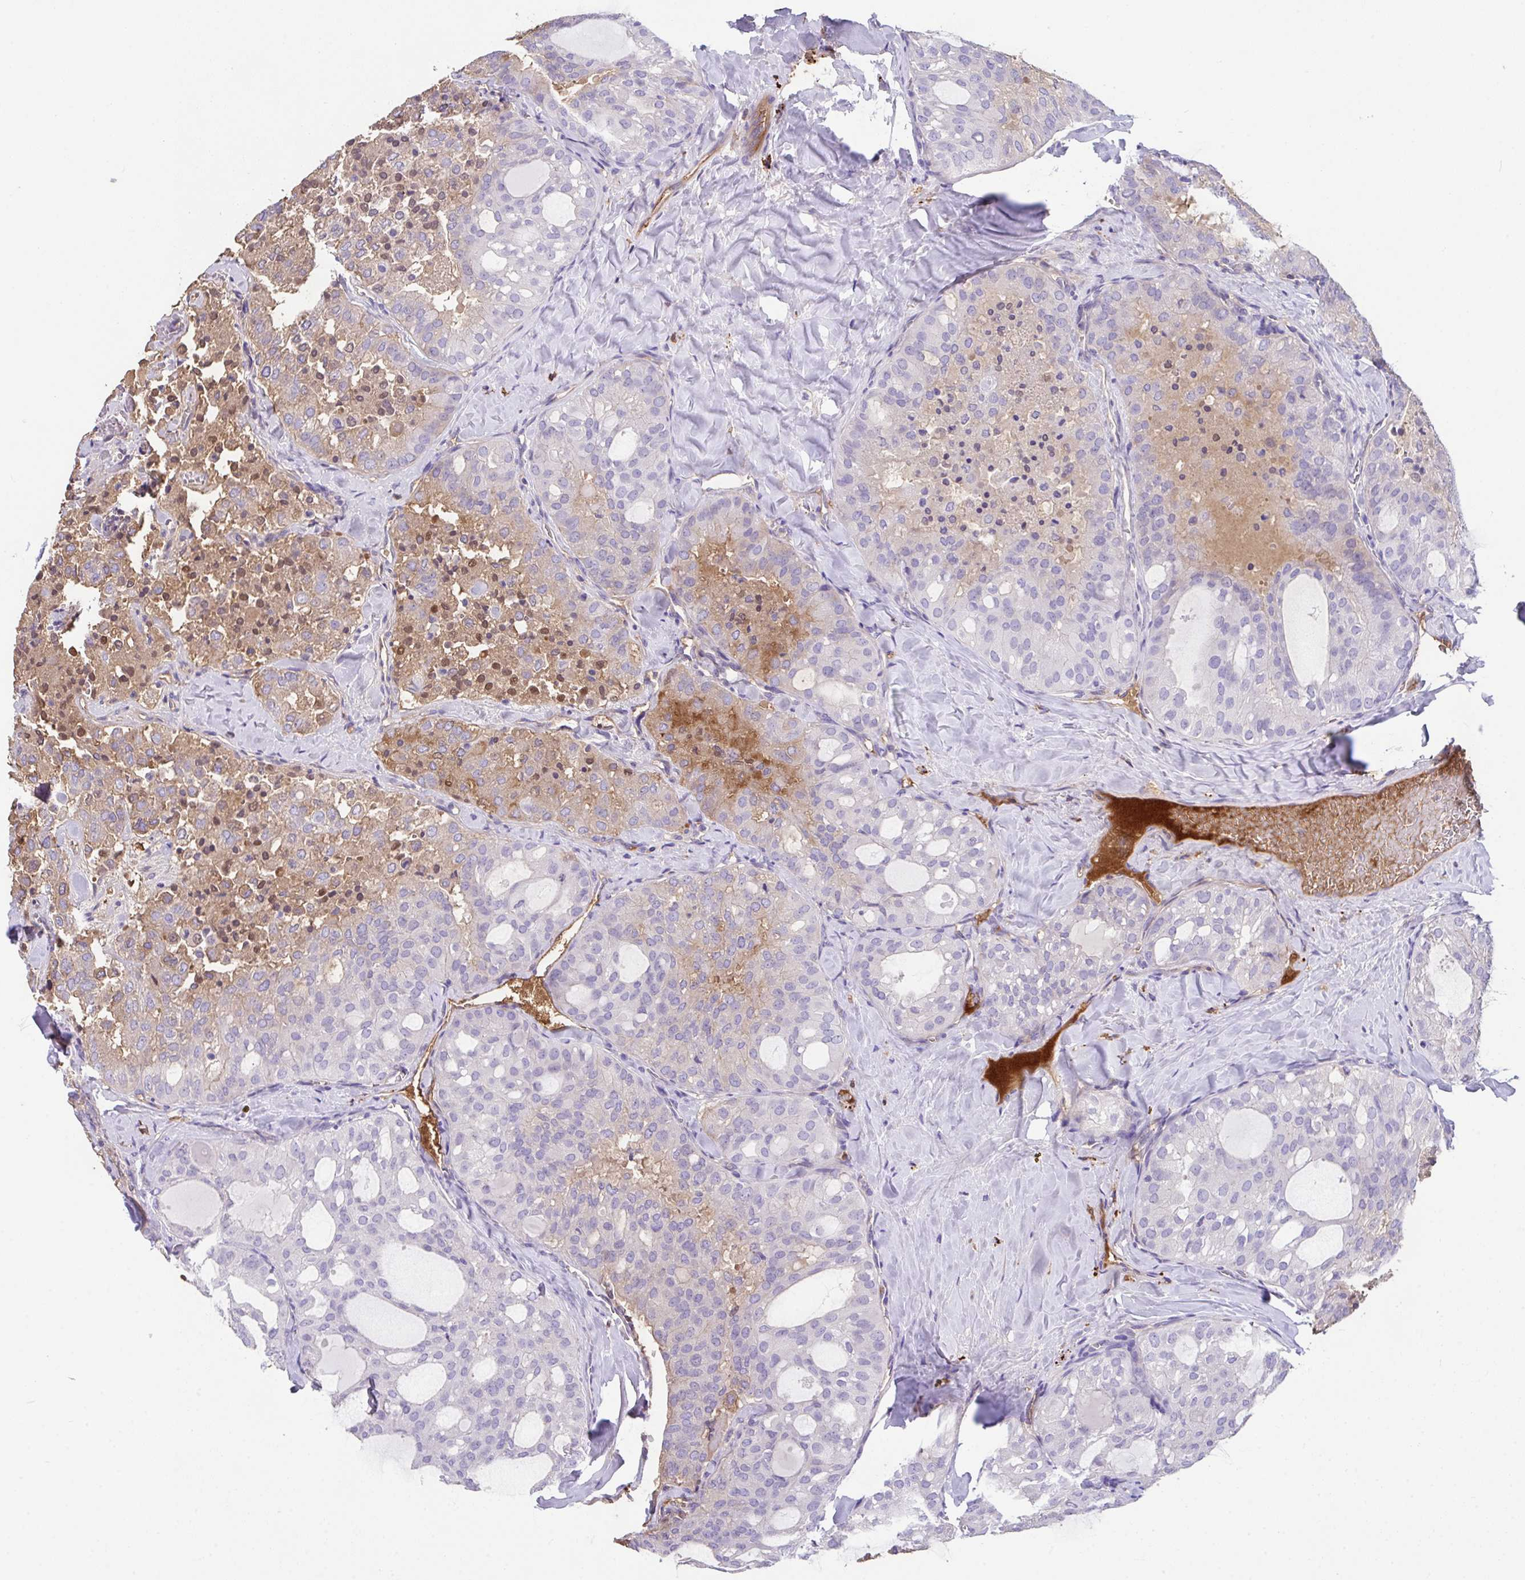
{"staining": {"intensity": "moderate", "quantity": "25%-75%", "location": "cytoplasmic/membranous,nuclear"}, "tissue": "thyroid cancer", "cell_type": "Tumor cells", "image_type": "cancer", "snomed": [{"axis": "morphology", "description": "Follicular adenoma carcinoma, NOS"}, {"axis": "topography", "description": "Thyroid gland"}], "caption": "Moderate cytoplasmic/membranous and nuclear expression is identified in about 25%-75% of tumor cells in thyroid follicular adenoma carcinoma.", "gene": "ZNF813", "patient": {"sex": "male", "age": 75}}